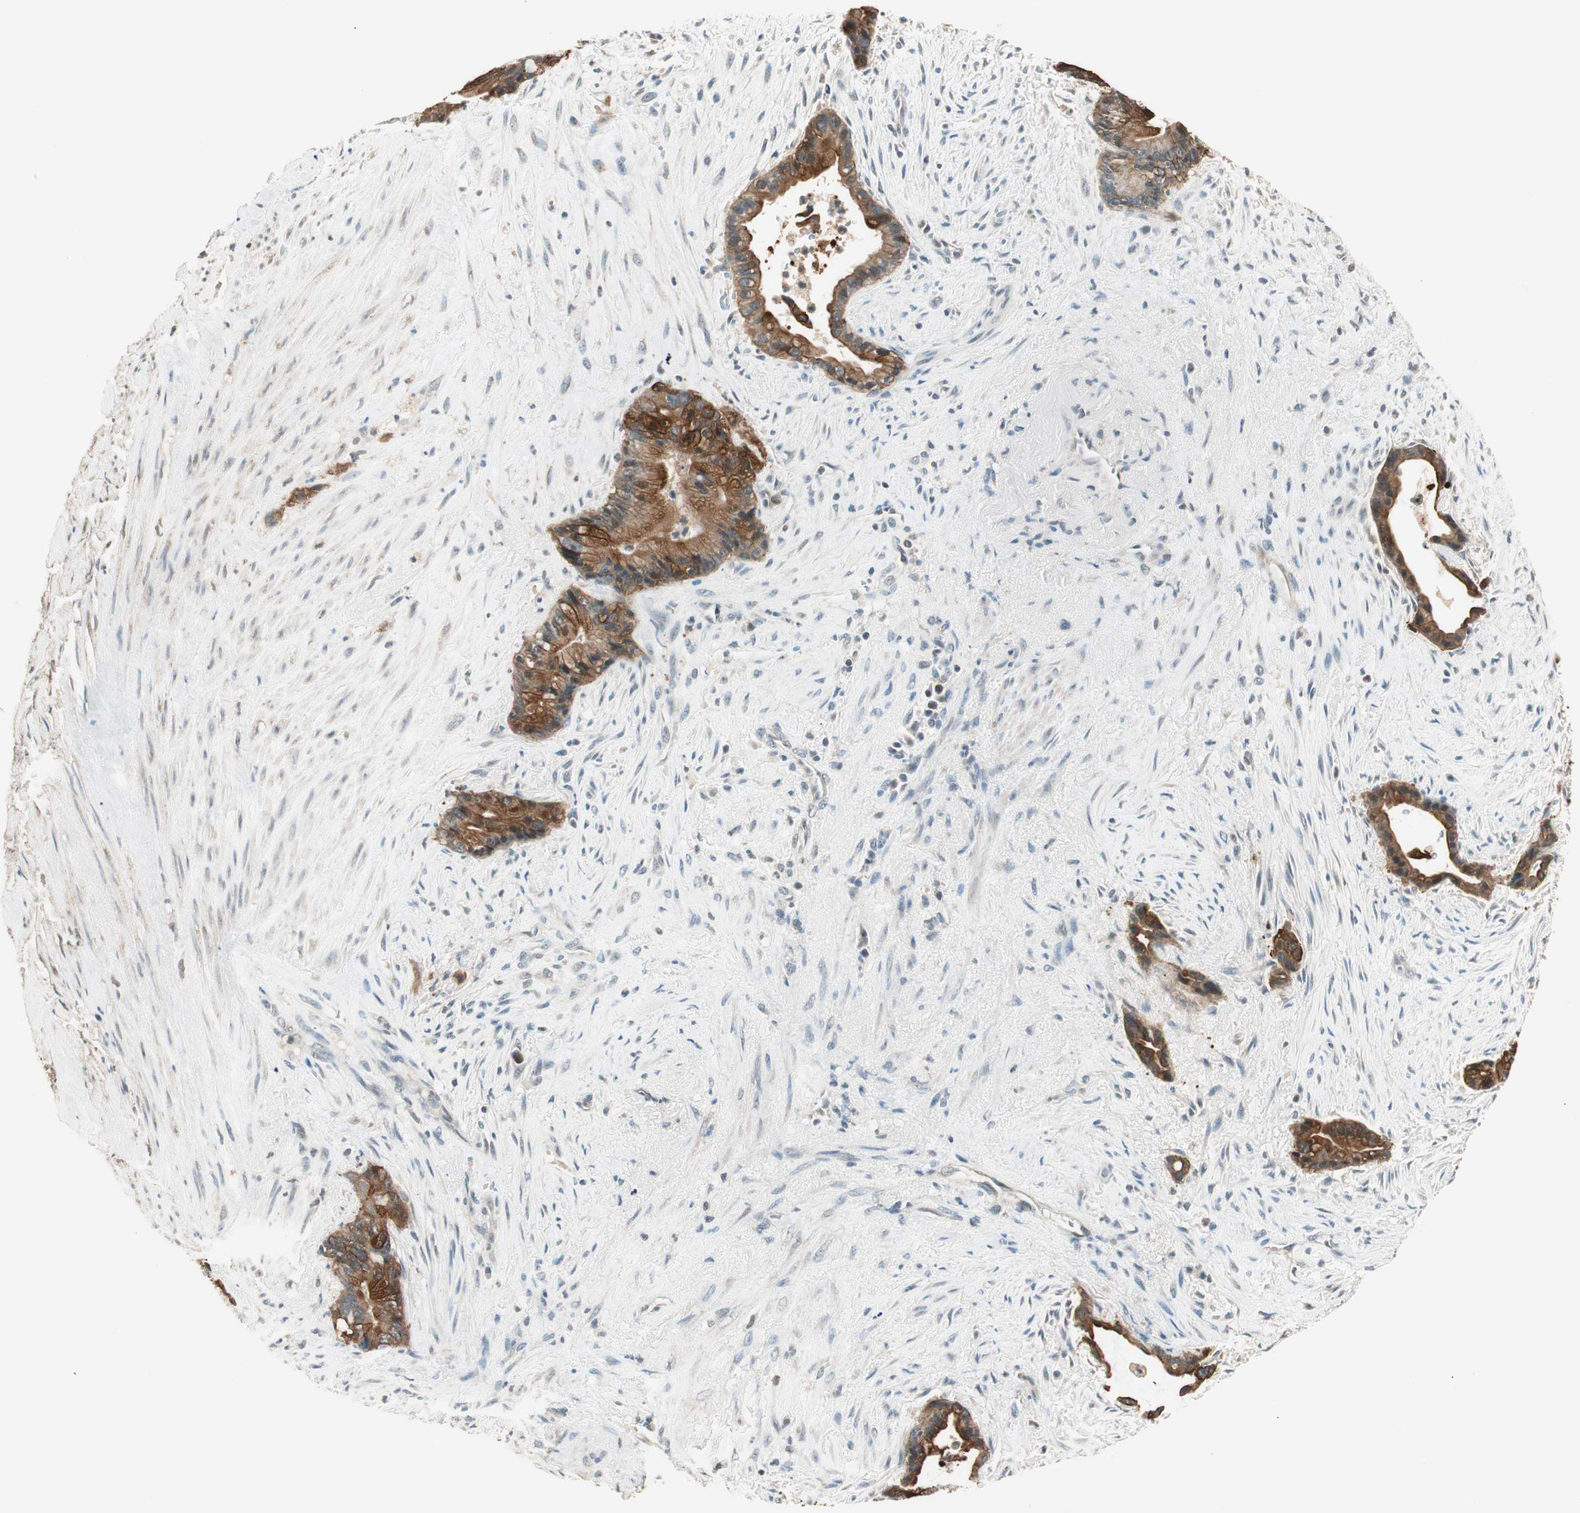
{"staining": {"intensity": "strong", "quantity": ">75%", "location": "cytoplasmic/membranous"}, "tissue": "liver cancer", "cell_type": "Tumor cells", "image_type": "cancer", "snomed": [{"axis": "morphology", "description": "Cholangiocarcinoma"}, {"axis": "topography", "description": "Liver"}], "caption": "Liver cholangiocarcinoma was stained to show a protein in brown. There is high levels of strong cytoplasmic/membranous expression in approximately >75% of tumor cells. (DAB = brown stain, brightfield microscopy at high magnification).", "gene": "TRIM21", "patient": {"sex": "female", "age": 55}}